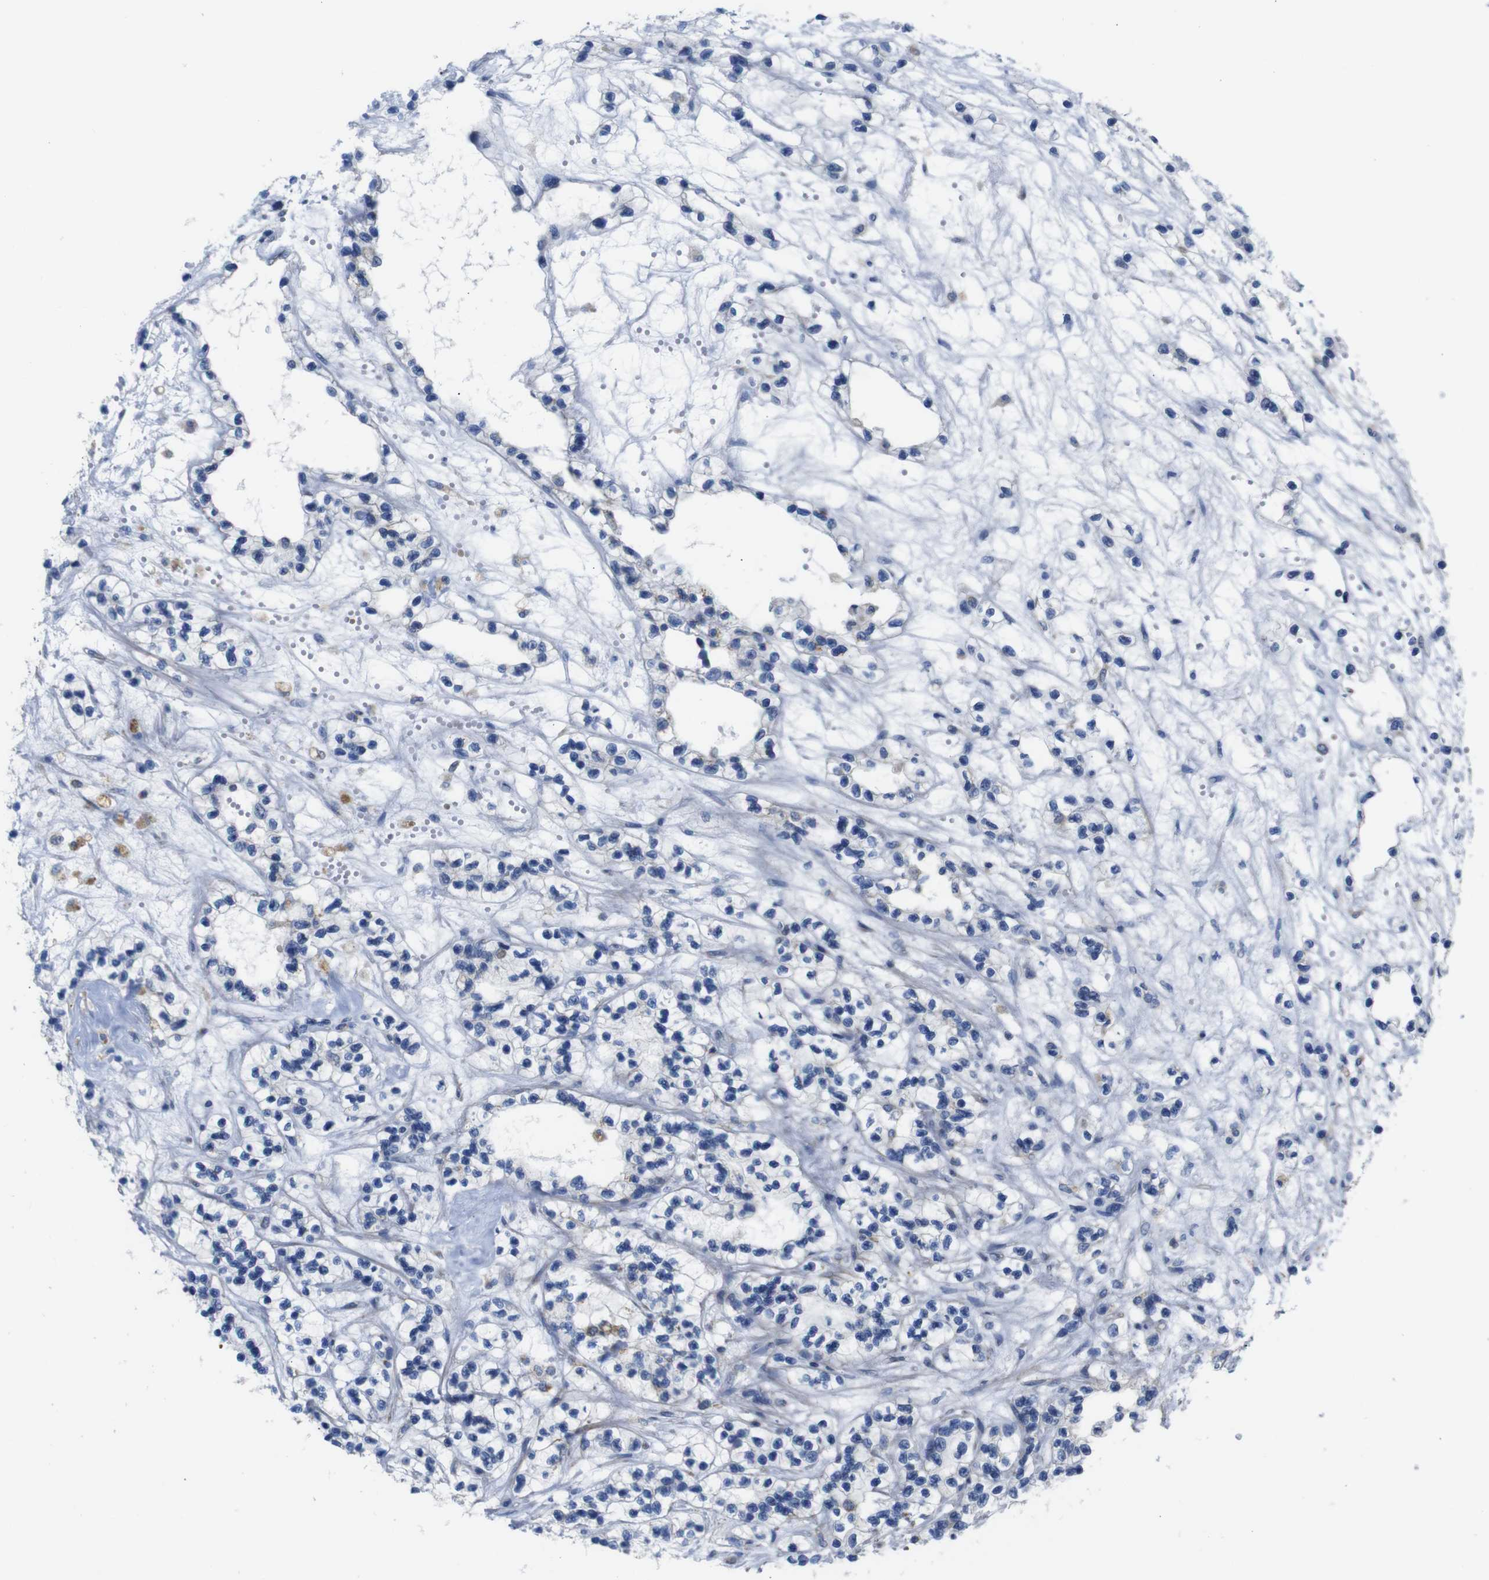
{"staining": {"intensity": "negative", "quantity": "none", "location": "none"}, "tissue": "renal cancer", "cell_type": "Tumor cells", "image_type": "cancer", "snomed": [{"axis": "morphology", "description": "Adenocarcinoma, NOS"}, {"axis": "topography", "description": "Kidney"}], "caption": "This is an immunohistochemistry histopathology image of human renal cancer. There is no positivity in tumor cells.", "gene": "PDCD1LG2", "patient": {"sex": "female", "age": 57}}